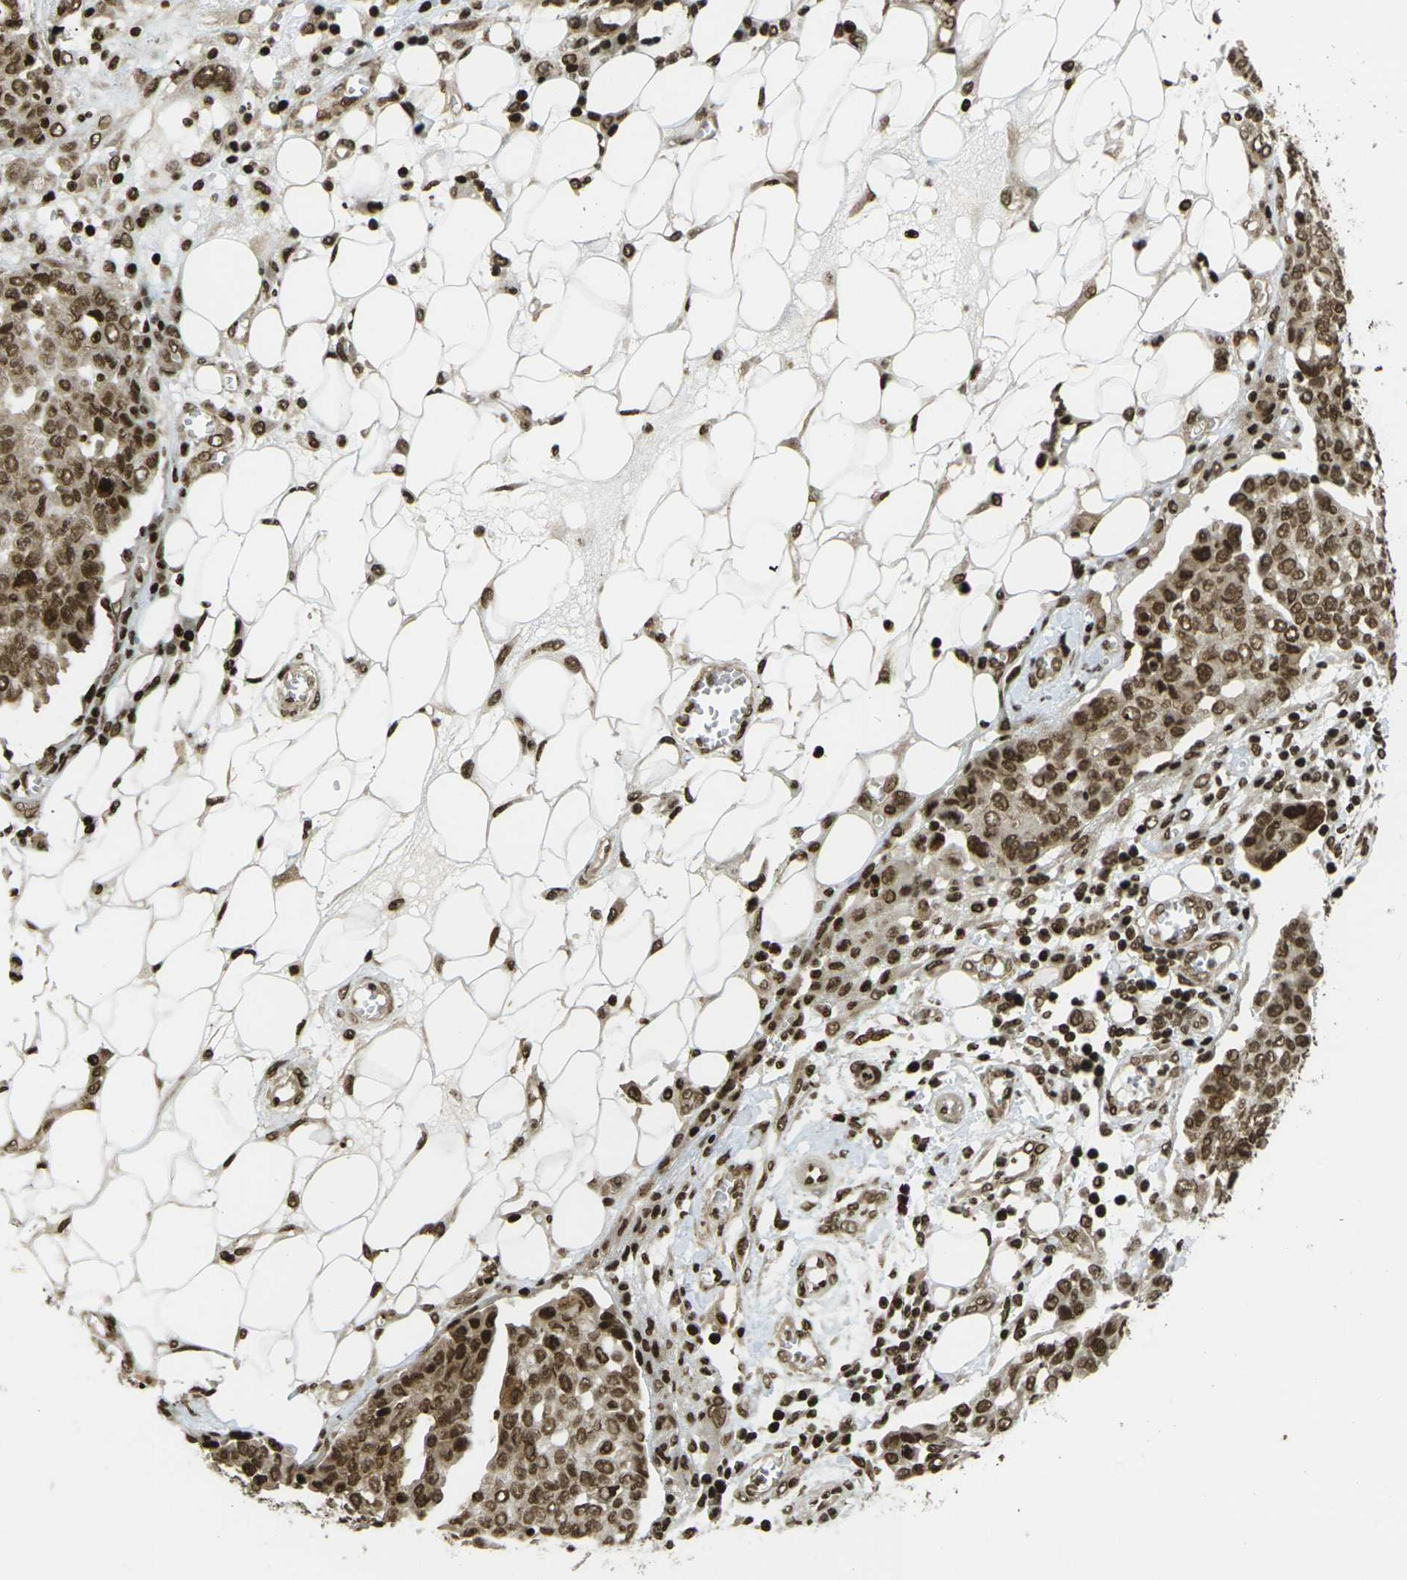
{"staining": {"intensity": "moderate", "quantity": ">75%", "location": "cytoplasmic/membranous,nuclear"}, "tissue": "ovarian cancer", "cell_type": "Tumor cells", "image_type": "cancer", "snomed": [{"axis": "morphology", "description": "Cystadenocarcinoma, serous, NOS"}, {"axis": "topography", "description": "Soft tissue"}, {"axis": "topography", "description": "Ovary"}], "caption": "A histopathology image of human ovarian serous cystadenocarcinoma stained for a protein exhibits moderate cytoplasmic/membranous and nuclear brown staining in tumor cells. Using DAB (brown) and hematoxylin (blue) stains, captured at high magnification using brightfield microscopy.", "gene": "RUVBL2", "patient": {"sex": "female", "age": 57}}